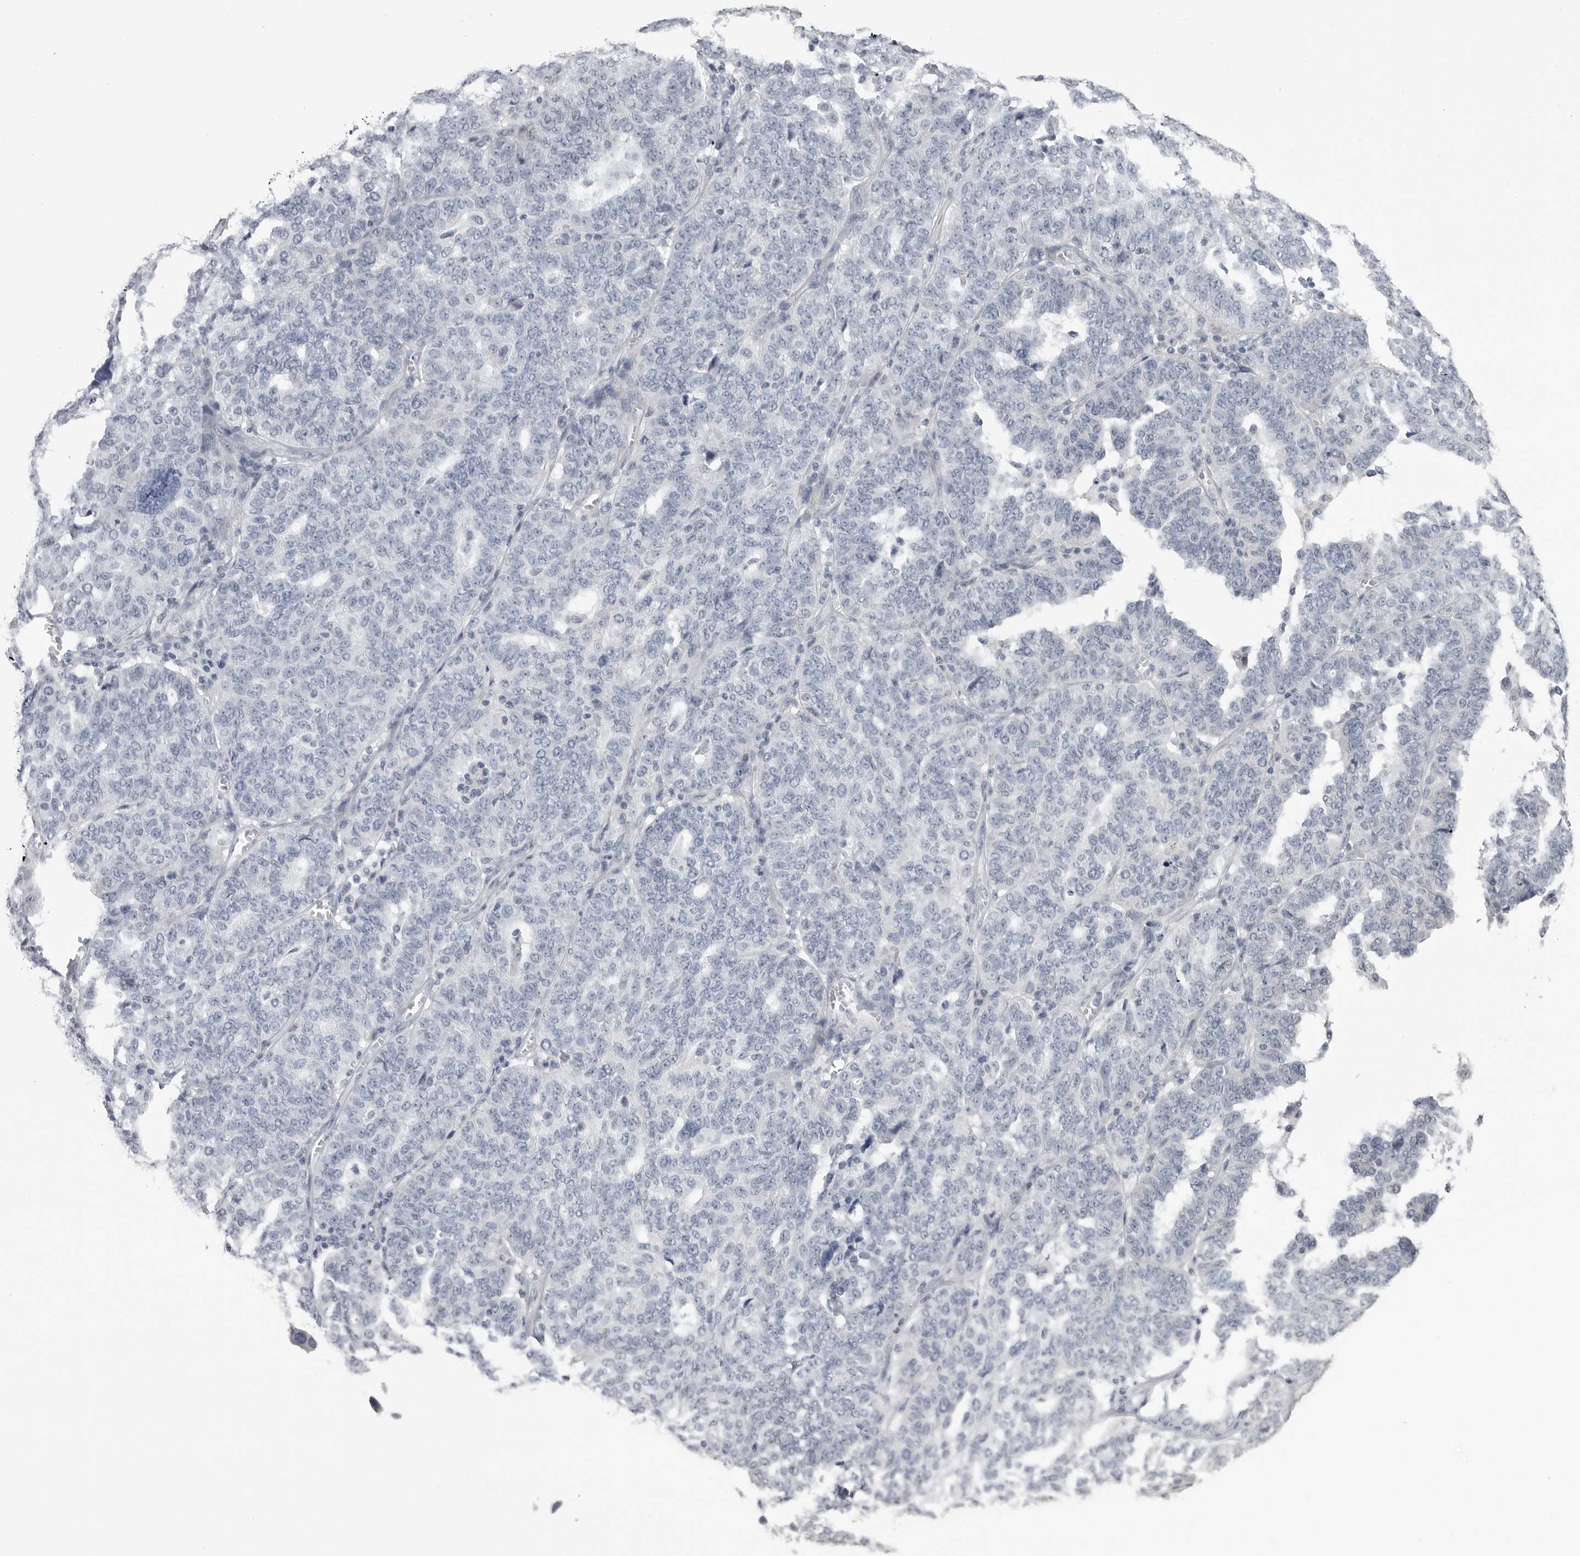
{"staining": {"intensity": "negative", "quantity": "none", "location": "none"}, "tissue": "ovarian cancer", "cell_type": "Tumor cells", "image_type": "cancer", "snomed": [{"axis": "morphology", "description": "Cystadenocarcinoma, serous, NOS"}, {"axis": "topography", "description": "Ovary"}], "caption": "IHC image of neoplastic tissue: human ovarian cancer (serous cystadenocarcinoma) stained with DAB exhibits no significant protein staining in tumor cells.", "gene": "GPN2", "patient": {"sex": "female", "age": 59}}